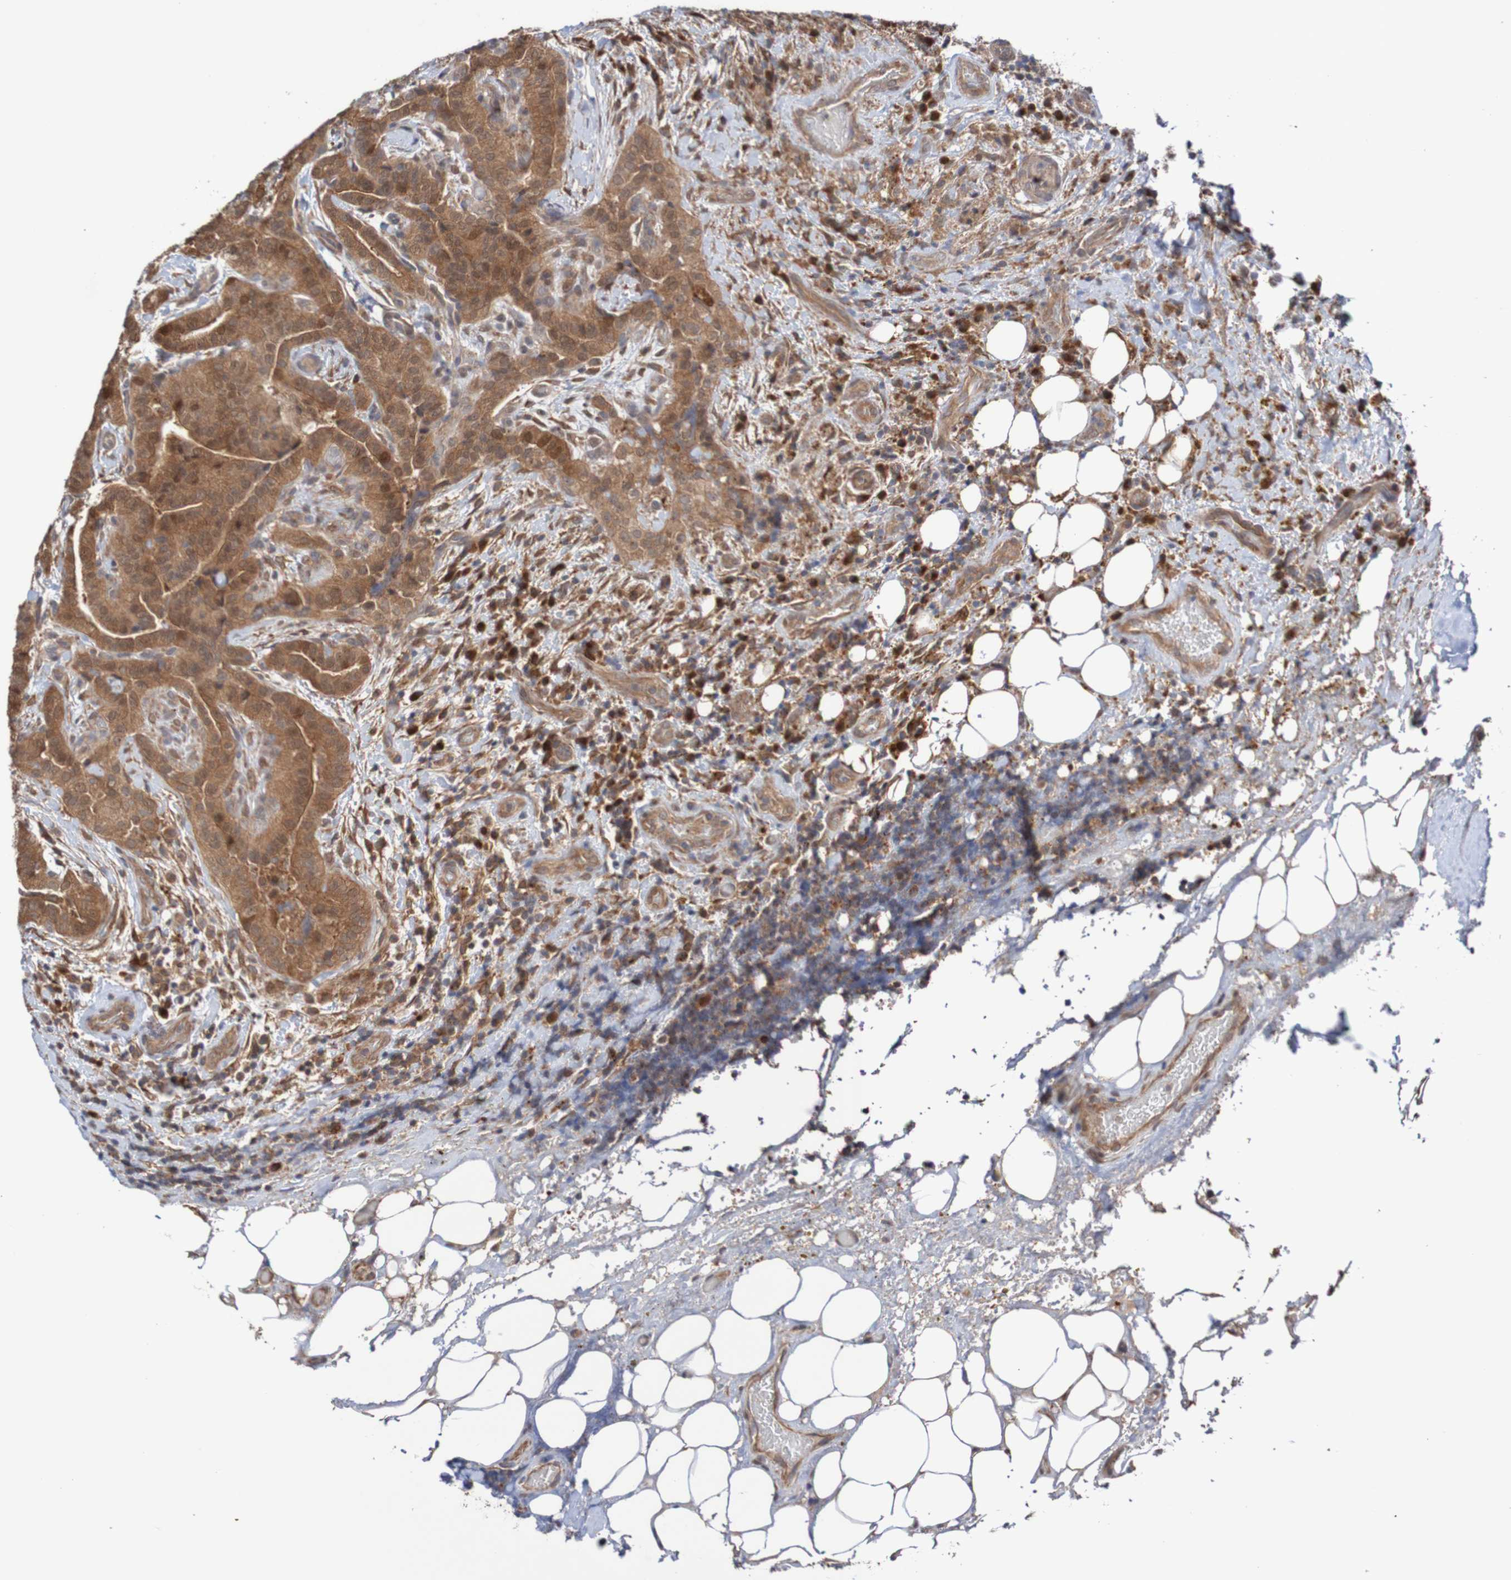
{"staining": {"intensity": "moderate", "quantity": ">75%", "location": "cytoplasmic/membranous,nuclear"}, "tissue": "thyroid cancer", "cell_type": "Tumor cells", "image_type": "cancer", "snomed": [{"axis": "morphology", "description": "Papillary adenocarcinoma, NOS"}, {"axis": "topography", "description": "Thyroid gland"}], "caption": "Human thyroid papillary adenocarcinoma stained for a protein (brown) displays moderate cytoplasmic/membranous and nuclear positive expression in approximately >75% of tumor cells.", "gene": "PHPT1", "patient": {"sex": "male", "age": 77}}